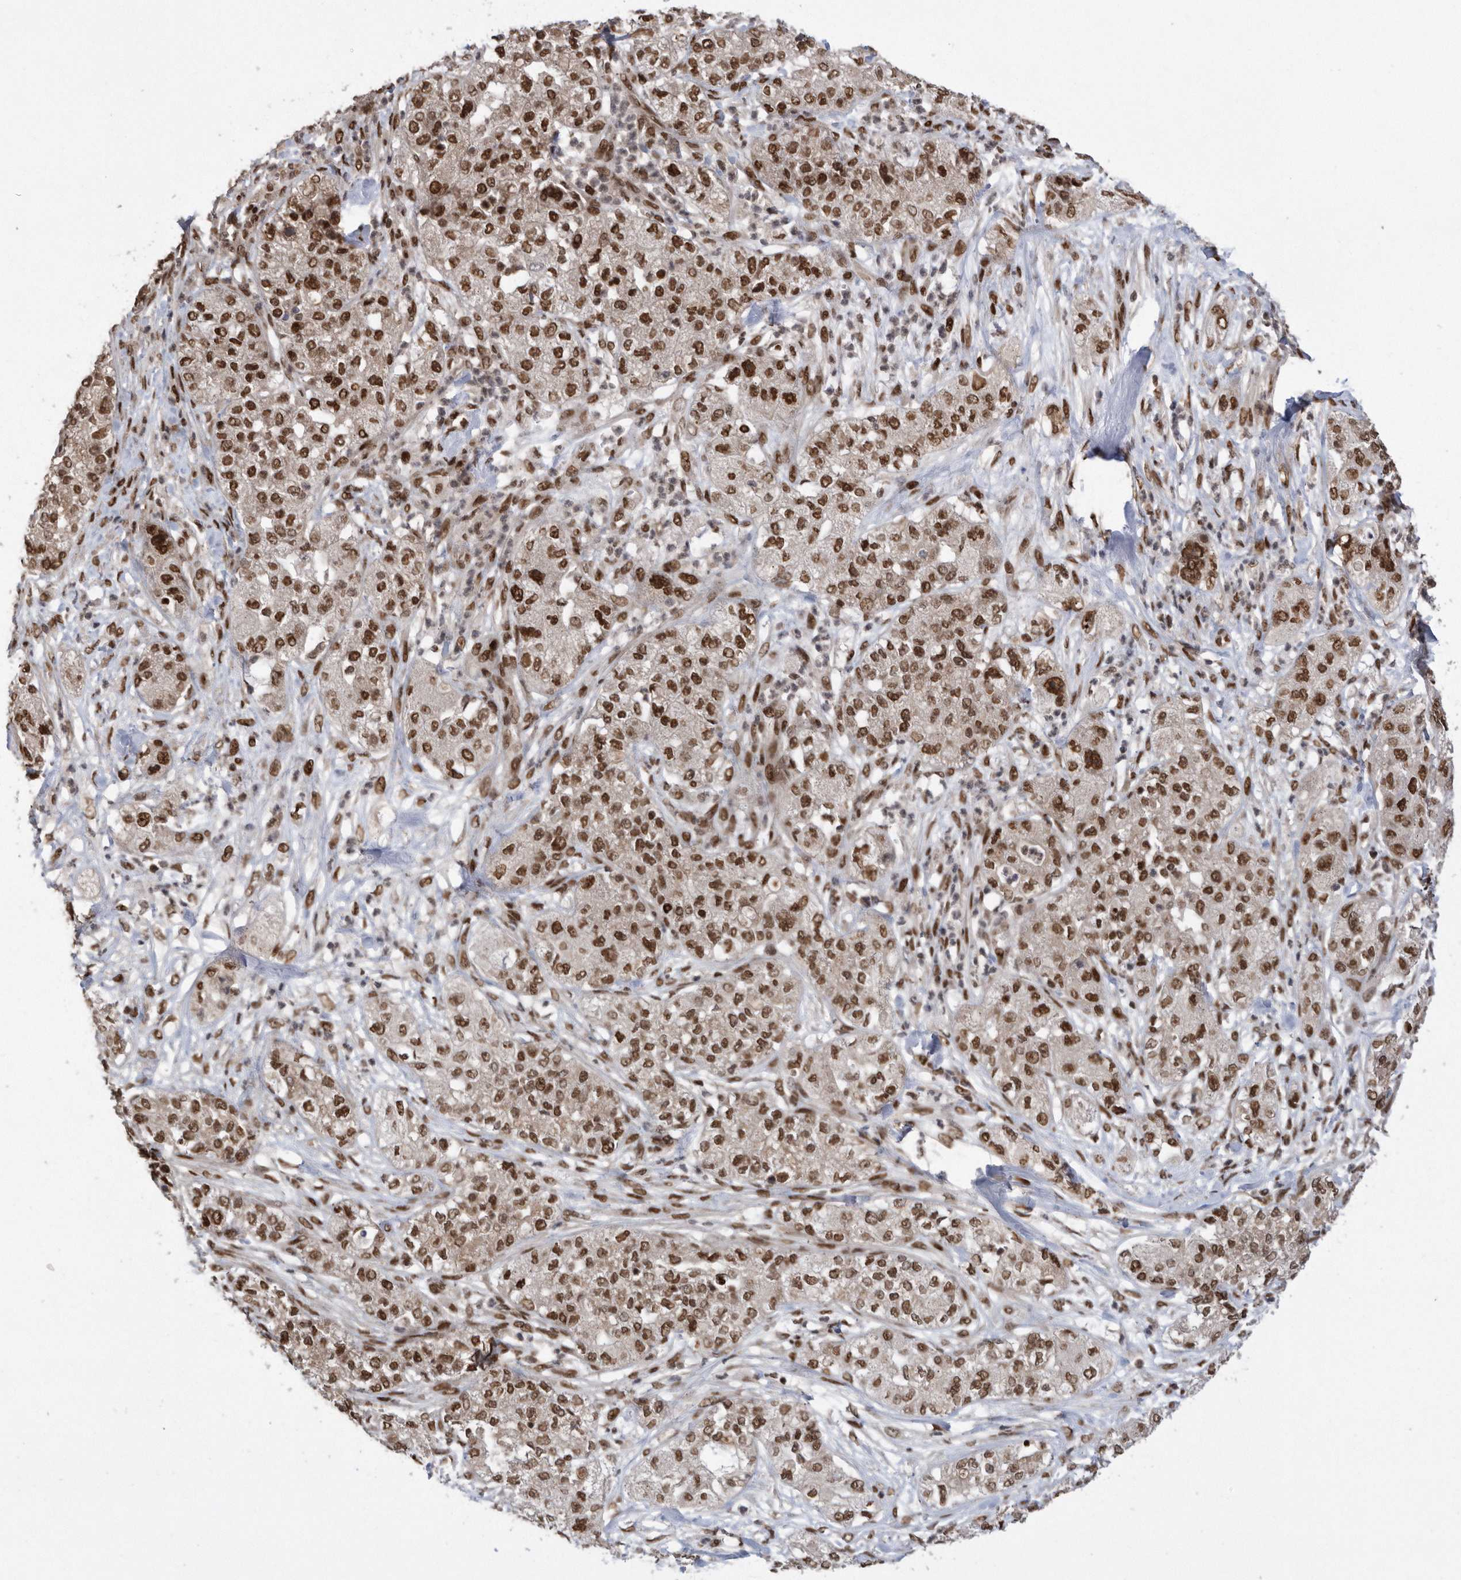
{"staining": {"intensity": "strong", "quantity": ">75%", "location": "nuclear"}, "tissue": "pancreatic cancer", "cell_type": "Tumor cells", "image_type": "cancer", "snomed": [{"axis": "morphology", "description": "Adenocarcinoma, NOS"}, {"axis": "topography", "description": "Pancreas"}], "caption": "The histopathology image displays immunohistochemical staining of pancreatic cancer. There is strong nuclear expression is present in approximately >75% of tumor cells. (Brightfield microscopy of DAB IHC at high magnification).", "gene": "TDRD3", "patient": {"sex": "female", "age": 78}}